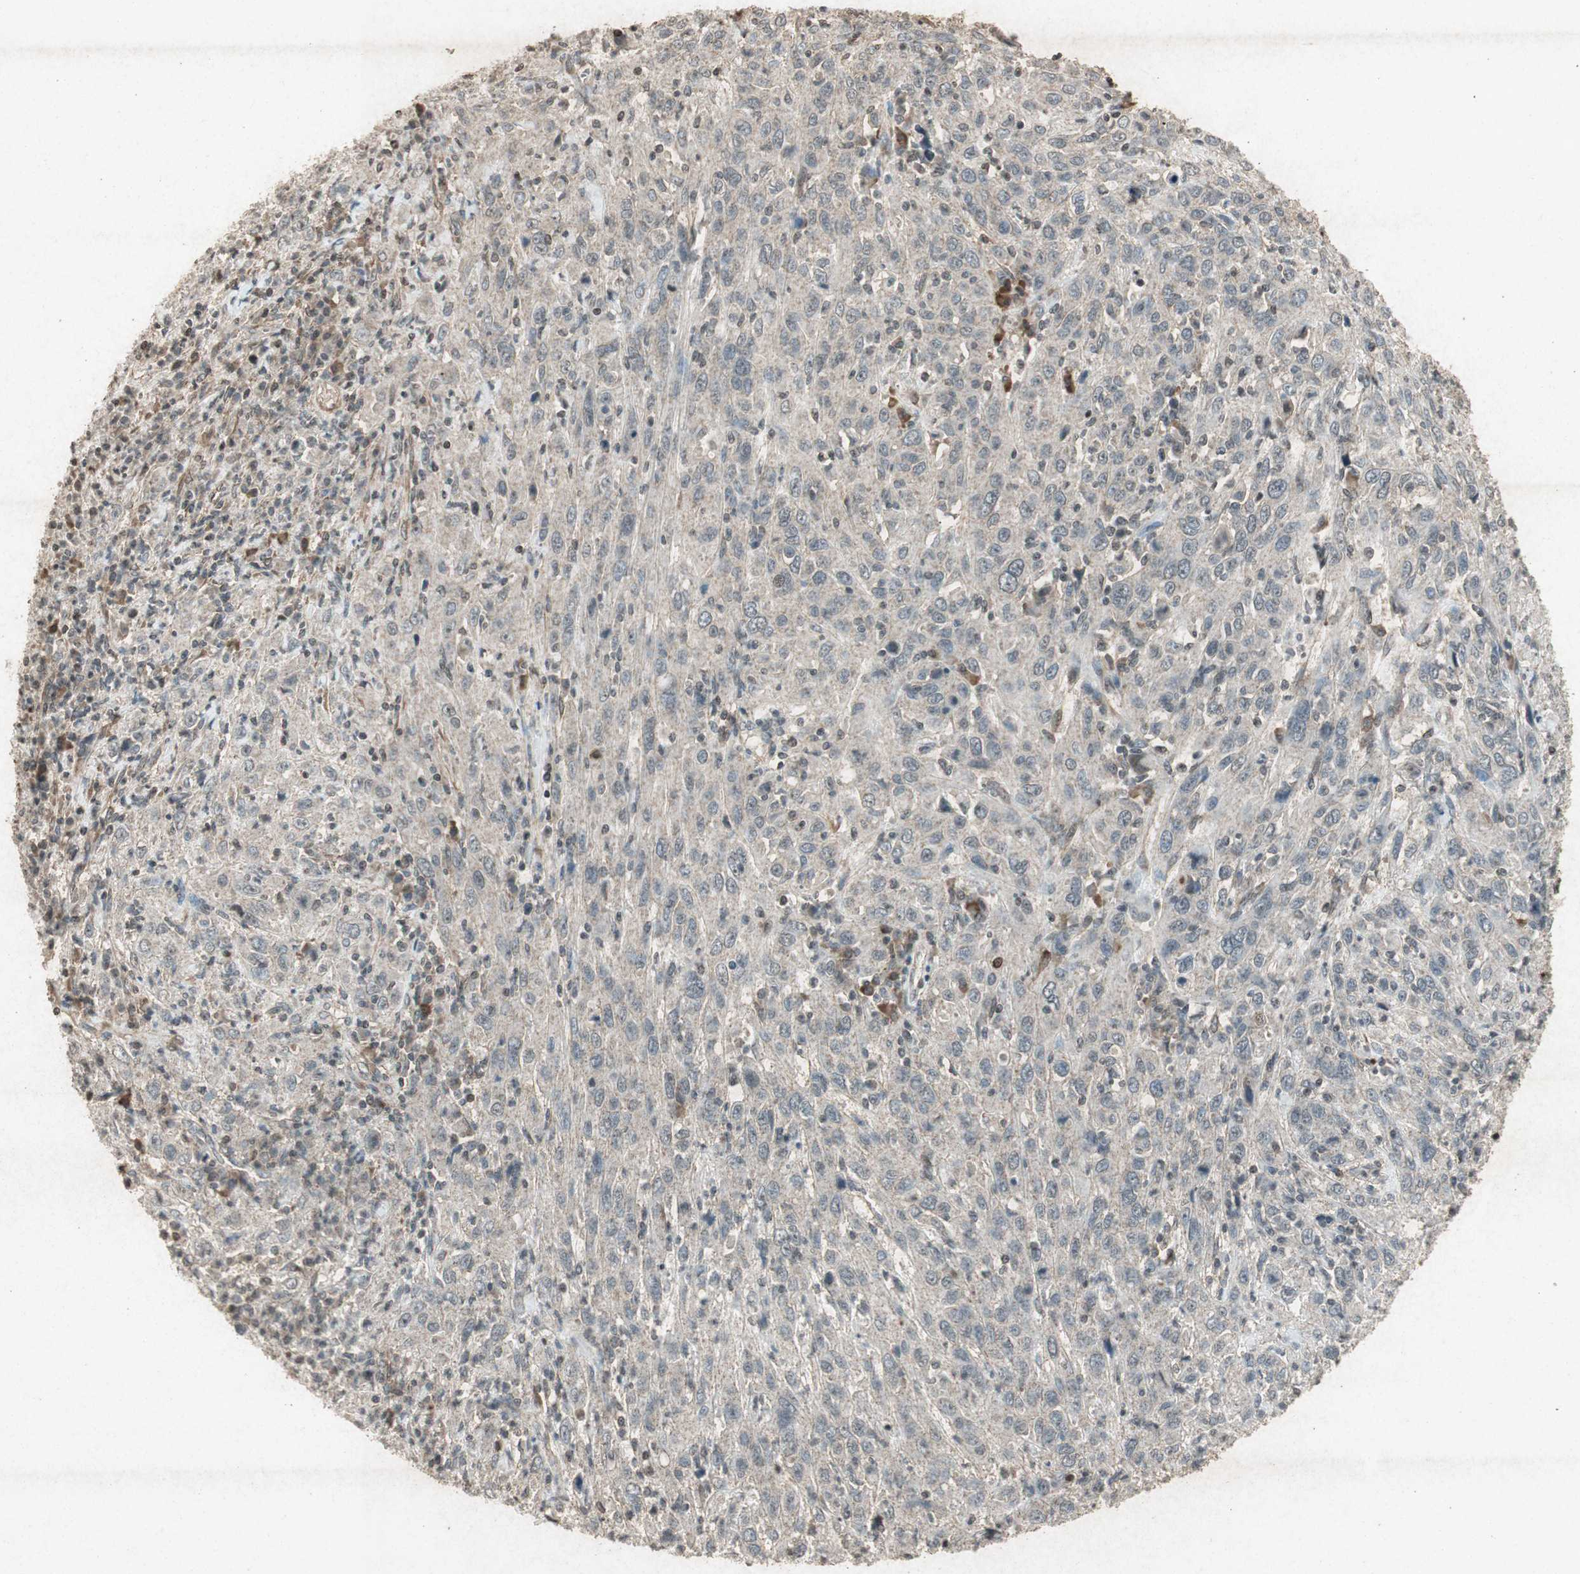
{"staining": {"intensity": "negative", "quantity": "none", "location": "none"}, "tissue": "cervical cancer", "cell_type": "Tumor cells", "image_type": "cancer", "snomed": [{"axis": "morphology", "description": "Squamous cell carcinoma, NOS"}, {"axis": "topography", "description": "Cervix"}], "caption": "Tumor cells show no significant positivity in squamous cell carcinoma (cervical).", "gene": "PRKG1", "patient": {"sex": "female", "age": 46}}